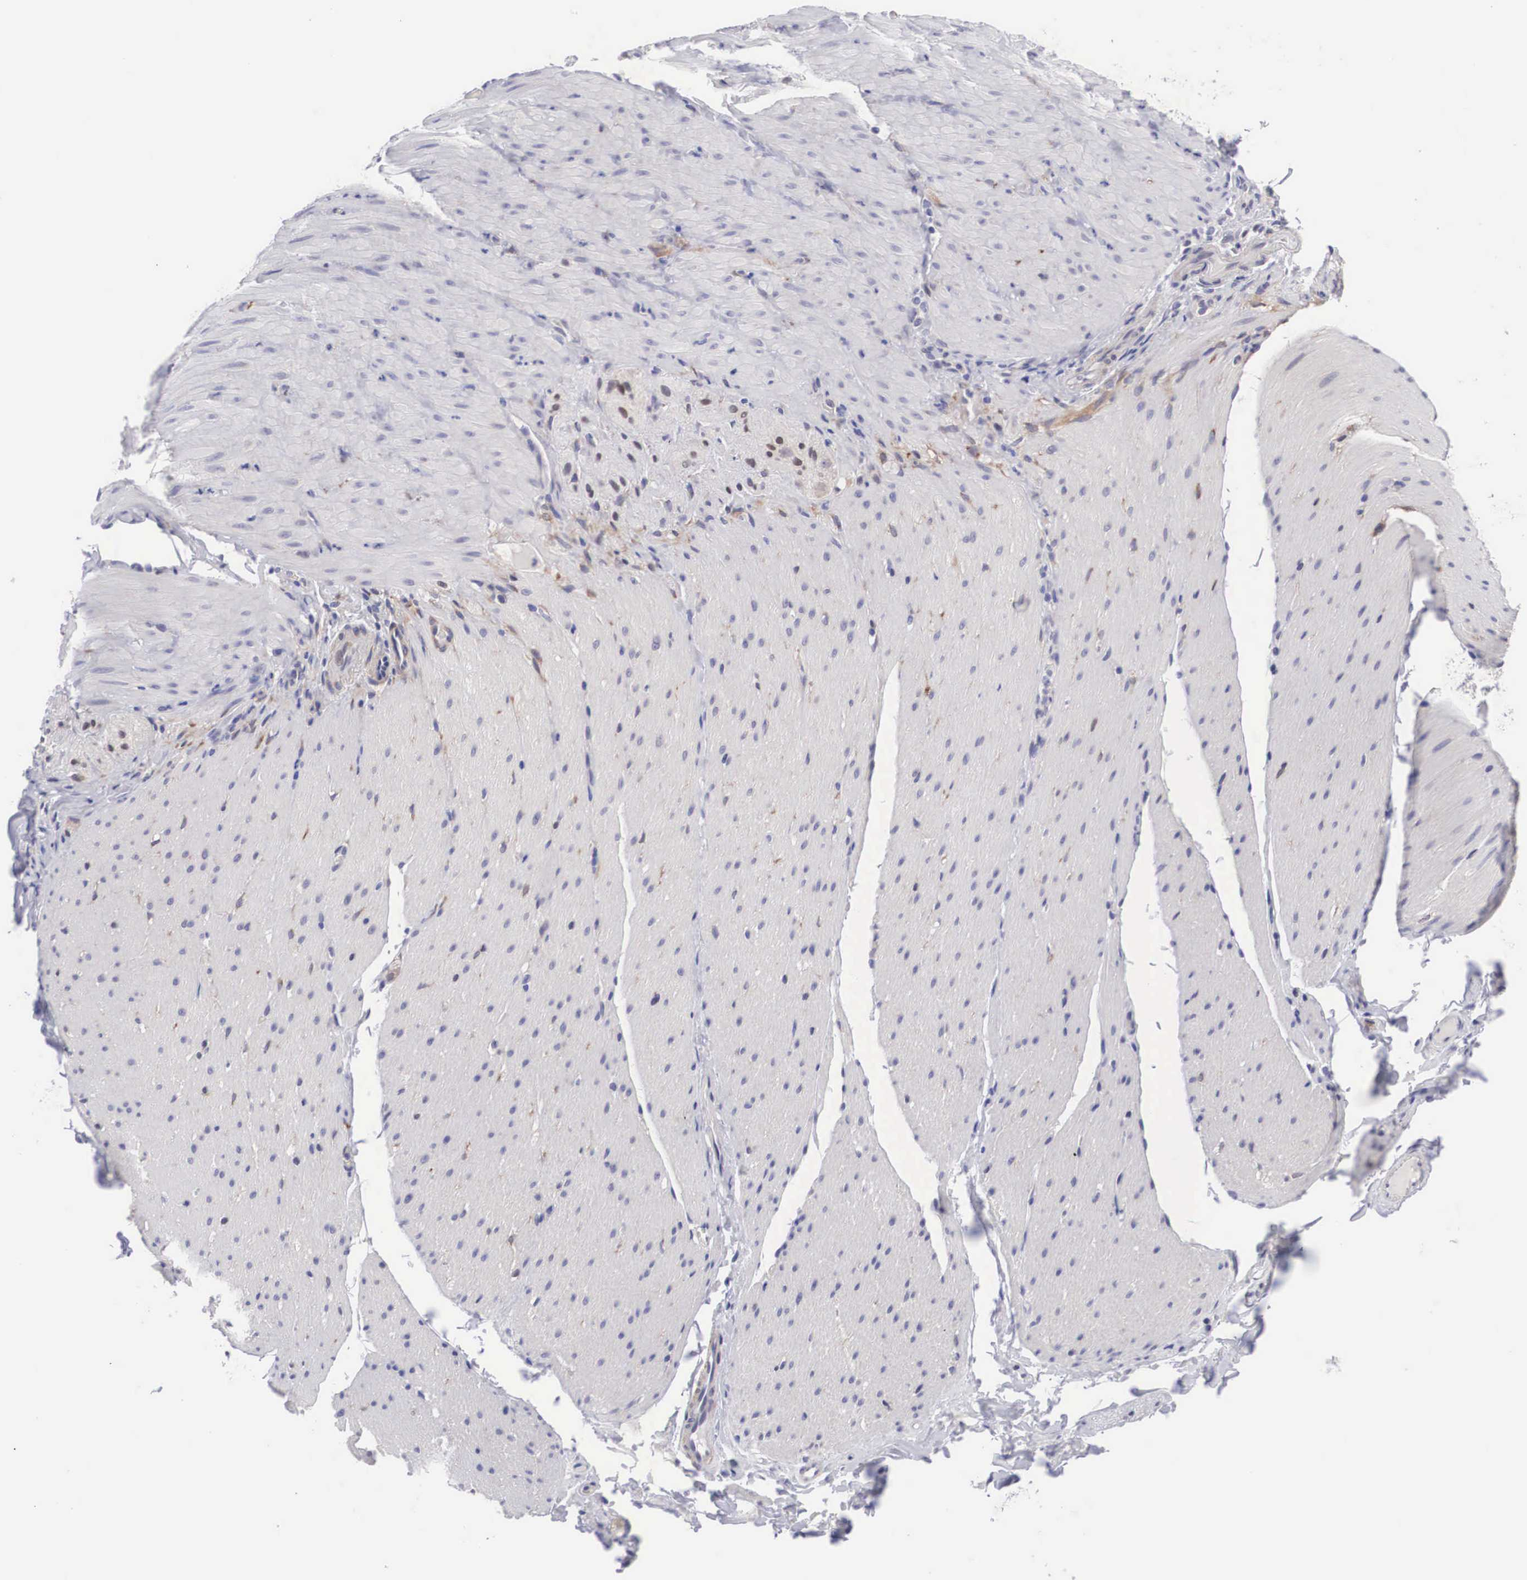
{"staining": {"intensity": "weak", "quantity": "<25%", "location": "nuclear"}, "tissue": "smooth muscle", "cell_type": "Smooth muscle cells", "image_type": "normal", "snomed": [{"axis": "morphology", "description": "Normal tissue, NOS"}, {"axis": "topography", "description": "Duodenum"}], "caption": "The micrograph demonstrates no staining of smooth muscle cells in normal smooth muscle. (DAB (3,3'-diaminobenzidine) immunohistochemistry visualized using brightfield microscopy, high magnification).", "gene": "SOX11", "patient": {"sex": "male", "age": 63}}